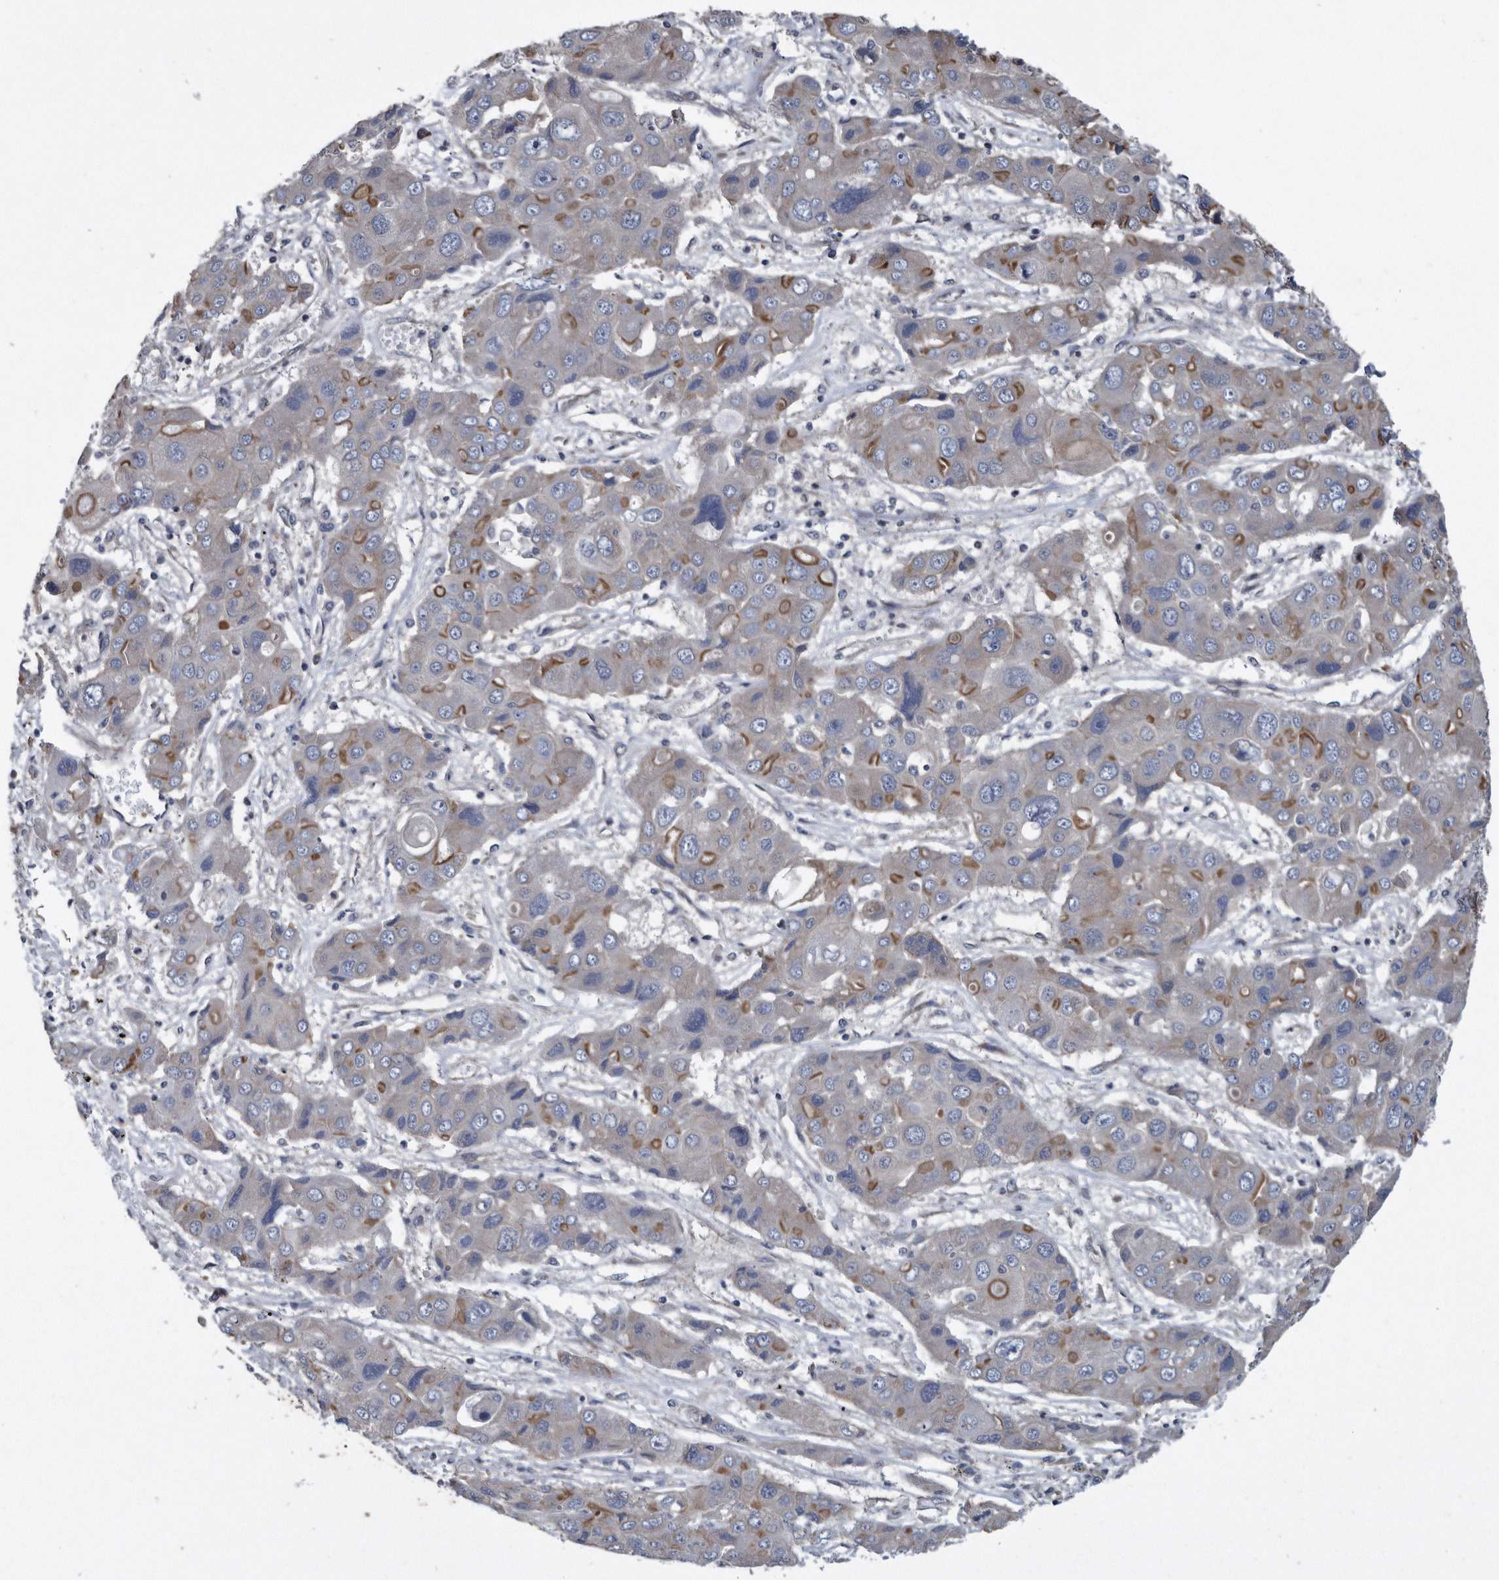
{"staining": {"intensity": "moderate", "quantity": "<25%", "location": "cytoplasmic/membranous"}, "tissue": "liver cancer", "cell_type": "Tumor cells", "image_type": "cancer", "snomed": [{"axis": "morphology", "description": "Cholangiocarcinoma"}, {"axis": "topography", "description": "Liver"}], "caption": "This is an image of immunohistochemistry (IHC) staining of liver cholangiocarcinoma, which shows moderate staining in the cytoplasmic/membranous of tumor cells.", "gene": "ARMCX1", "patient": {"sex": "male", "age": 67}}